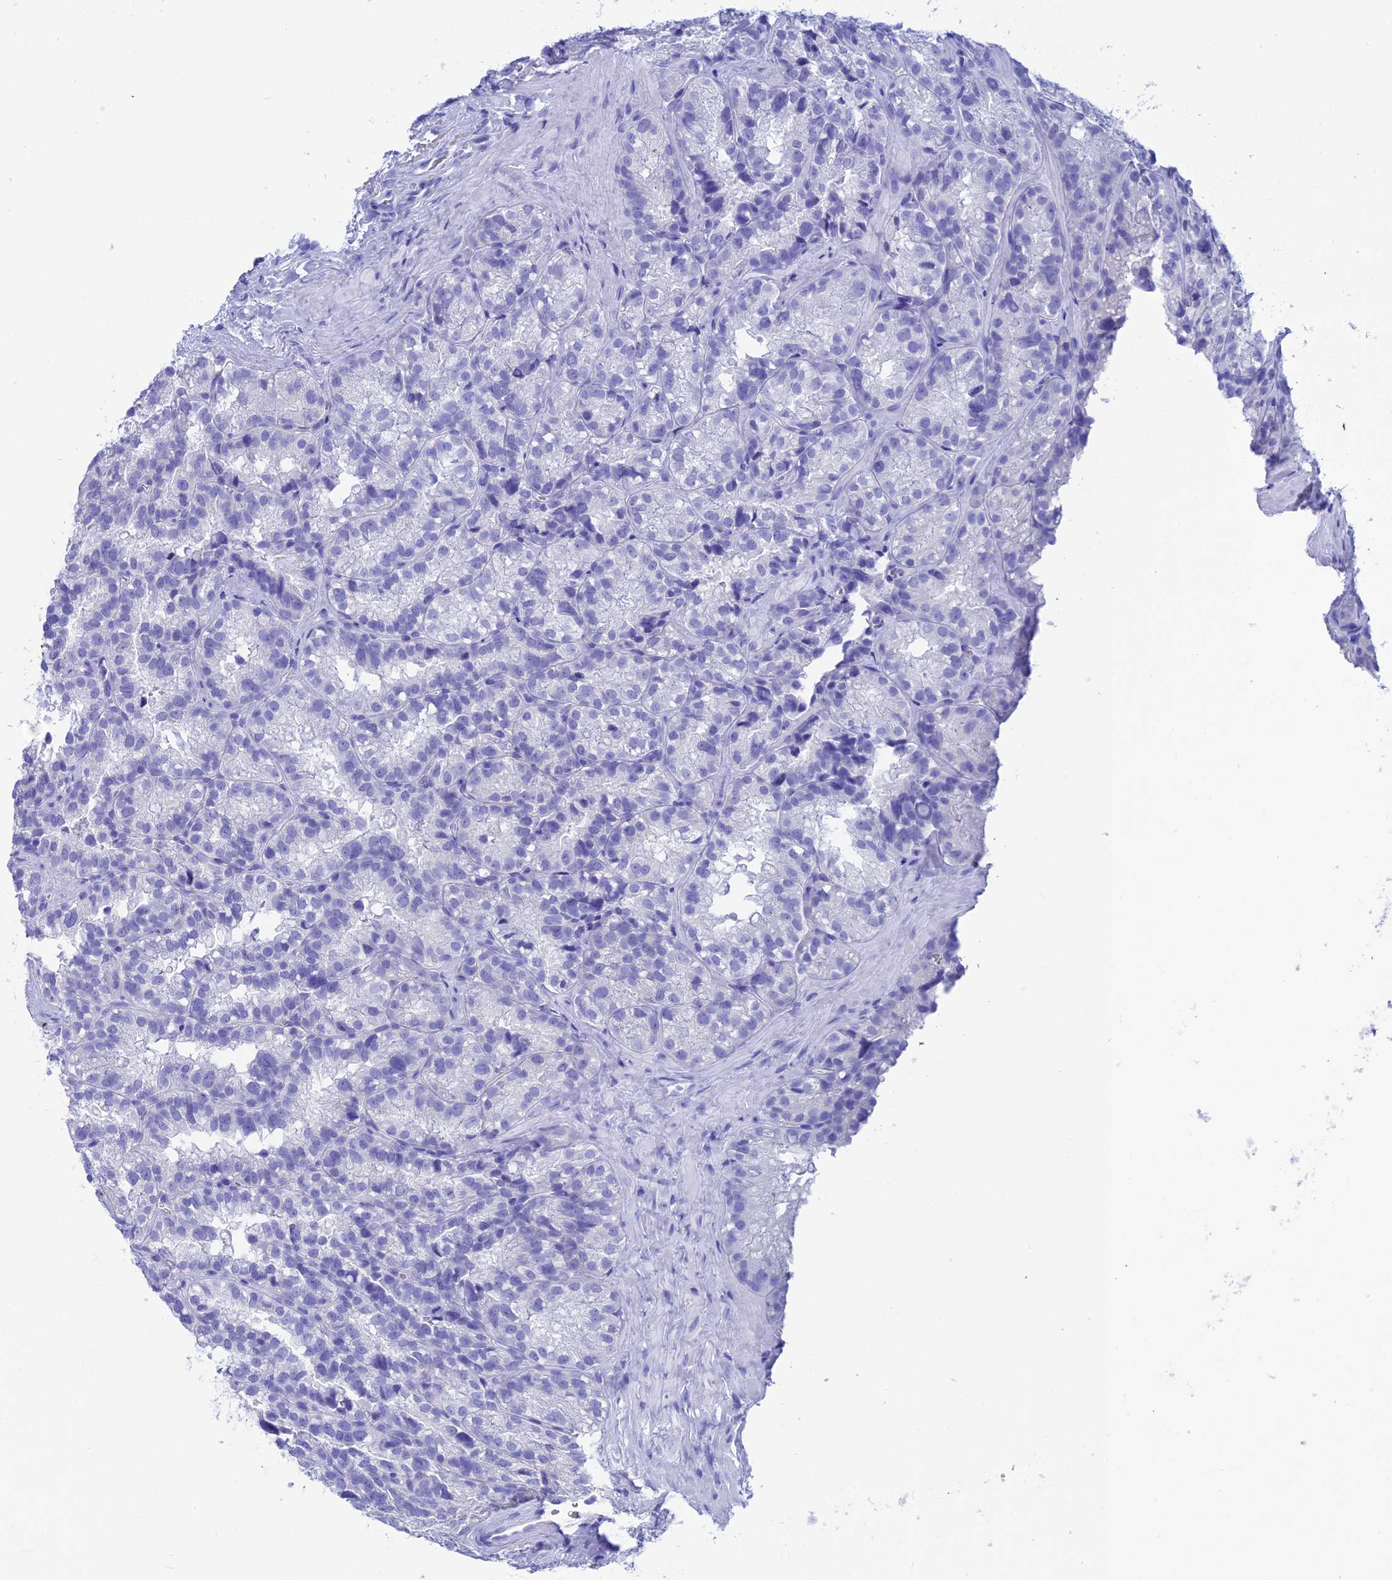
{"staining": {"intensity": "negative", "quantity": "none", "location": "none"}, "tissue": "seminal vesicle", "cell_type": "Glandular cells", "image_type": "normal", "snomed": [{"axis": "morphology", "description": "Normal tissue, NOS"}, {"axis": "topography", "description": "Seminal veicle"}], "caption": "An immunohistochemistry (IHC) histopathology image of normal seminal vesicle is shown. There is no staining in glandular cells of seminal vesicle.", "gene": "REG1A", "patient": {"sex": "male", "age": 58}}